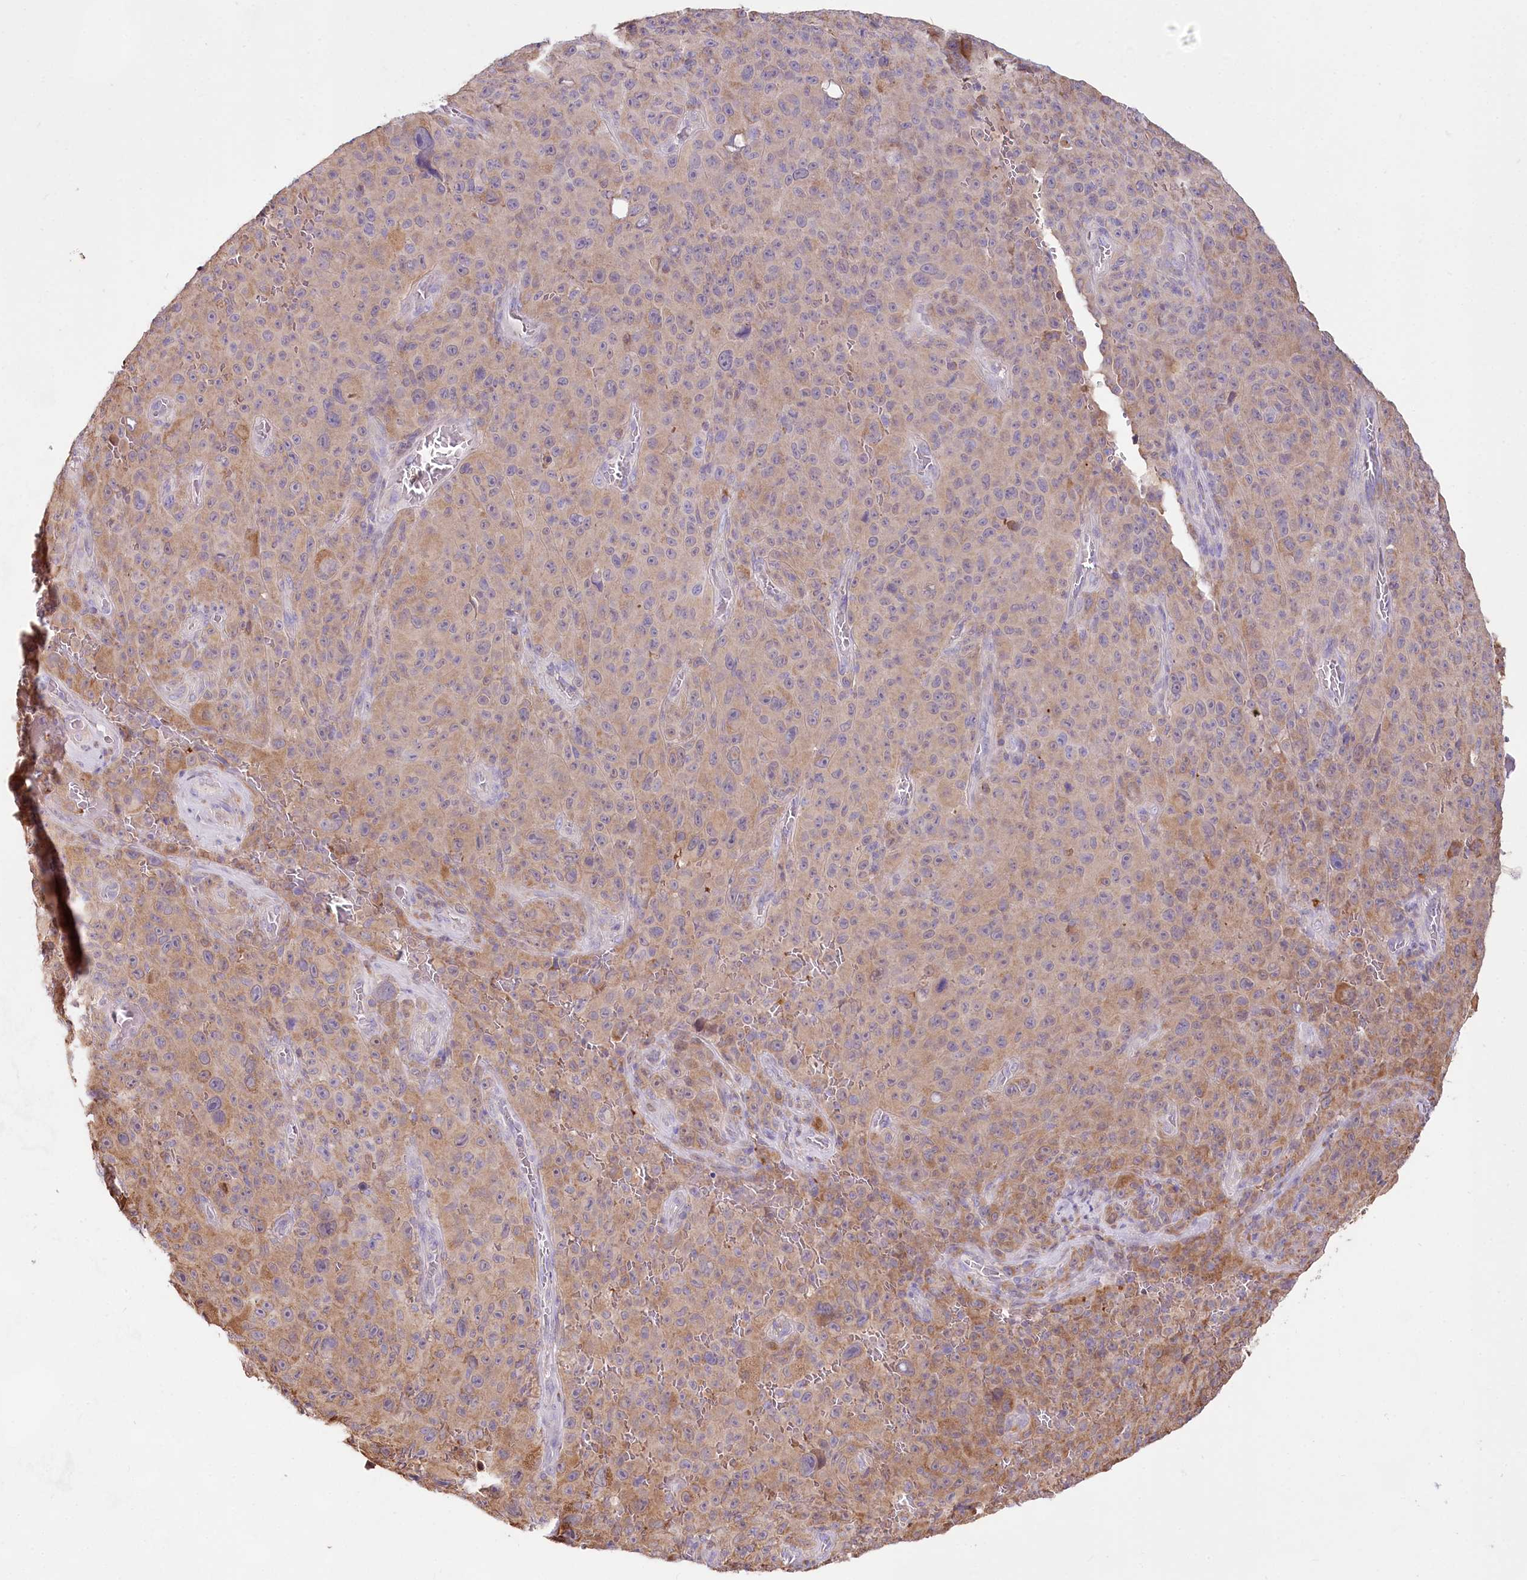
{"staining": {"intensity": "weak", "quantity": ">75%", "location": "cytoplasmic/membranous"}, "tissue": "melanoma", "cell_type": "Tumor cells", "image_type": "cancer", "snomed": [{"axis": "morphology", "description": "Malignant melanoma, NOS"}, {"axis": "topography", "description": "Skin"}], "caption": "Protein analysis of melanoma tissue displays weak cytoplasmic/membranous positivity in about >75% of tumor cells.", "gene": "TASOR2", "patient": {"sex": "female", "age": 82}}